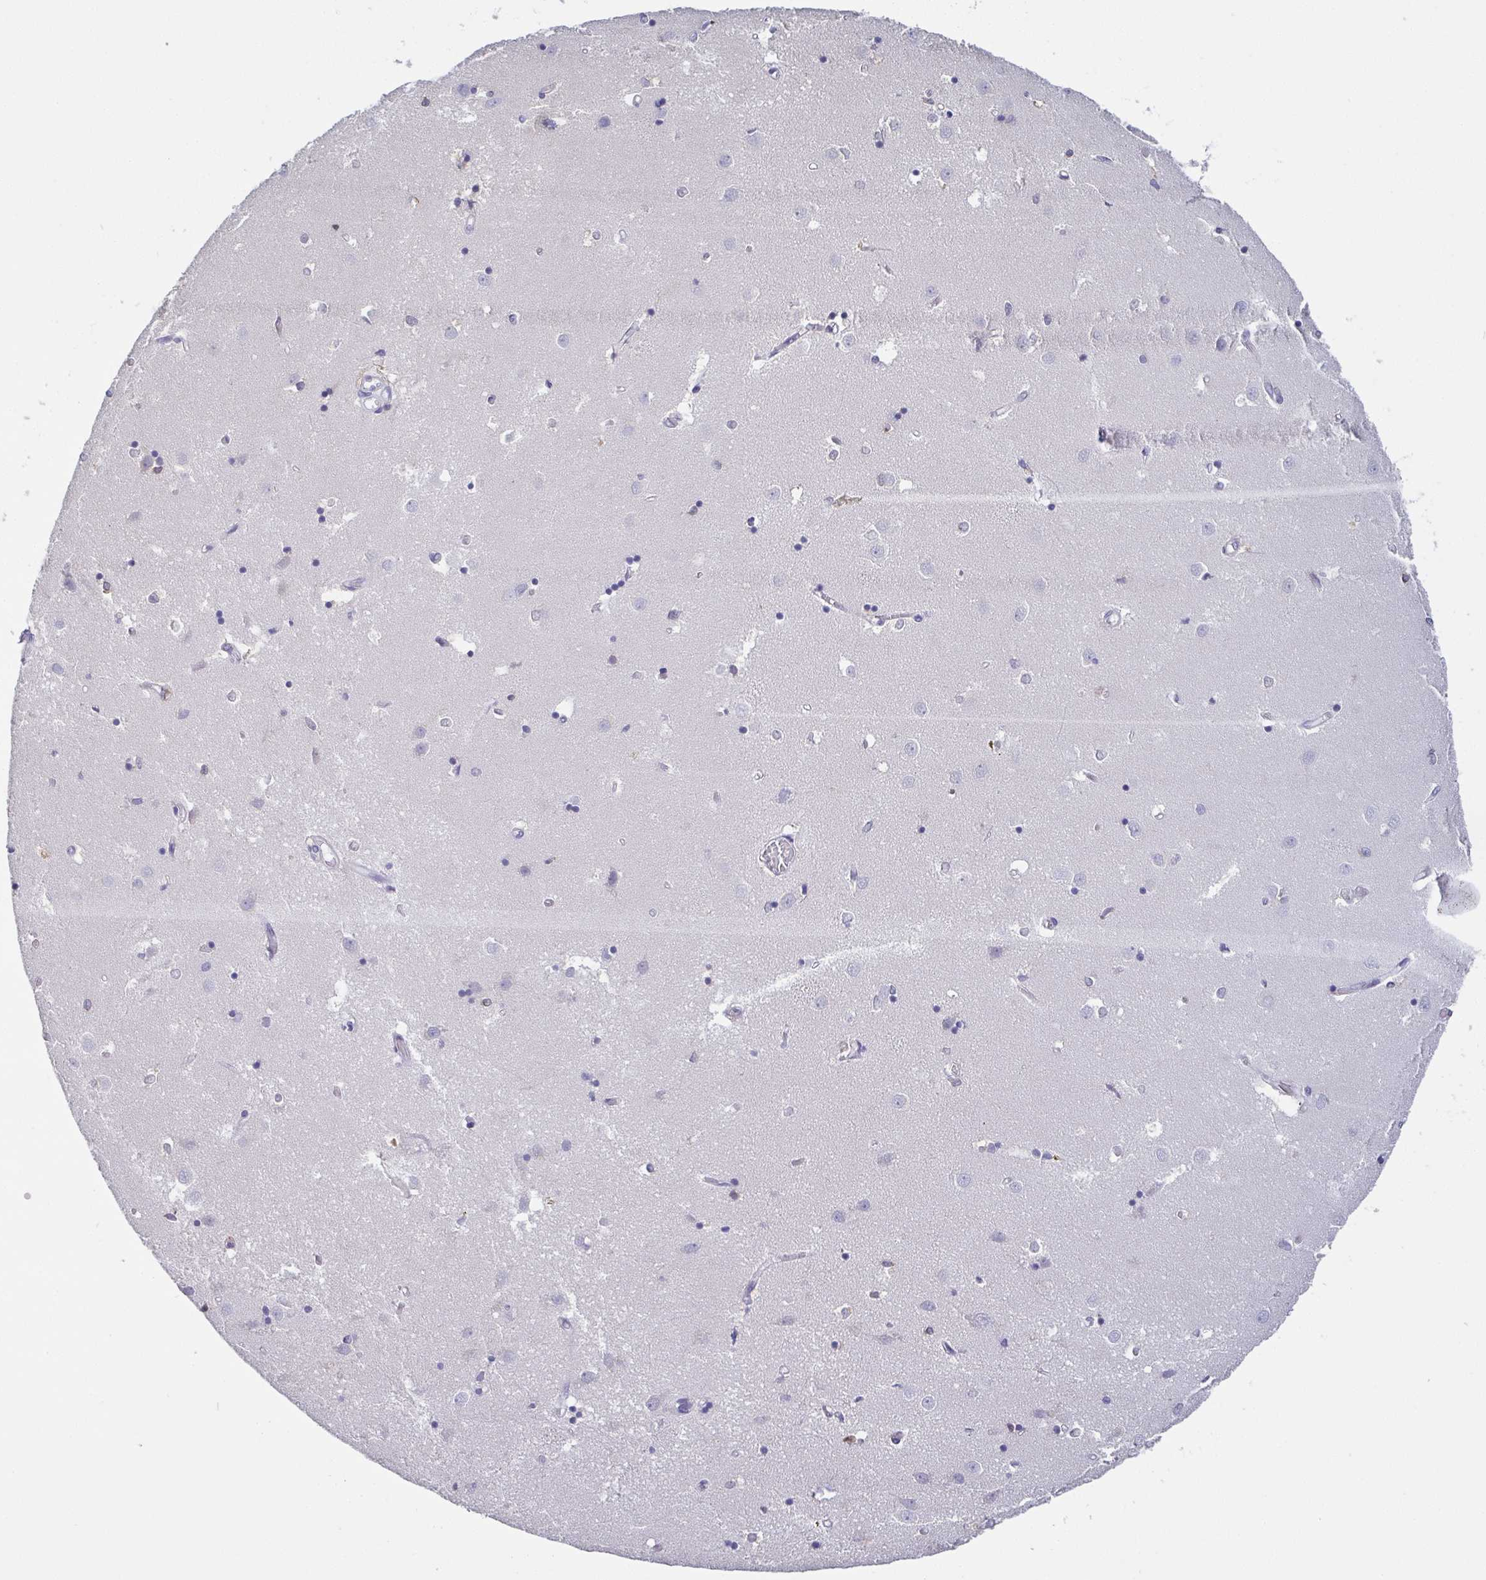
{"staining": {"intensity": "negative", "quantity": "none", "location": "none"}, "tissue": "caudate", "cell_type": "Glial cells", "image_type": "normal", "snomed": [{"axis": "morphology", "description": "Normal tissue, NOS"}, {"axis": "topography", "description": "Lateral ventricle wall"}], "caption": "Immunohistochemistry image of unremarkable caudate stained for a protein (brown), which shows no expression in glial cells. (DAB immunohistochemistry visualized using brightfield microscopy, high magnification).", "gene": "IDH1", "patient": {"sex": "male", "age": 54}}